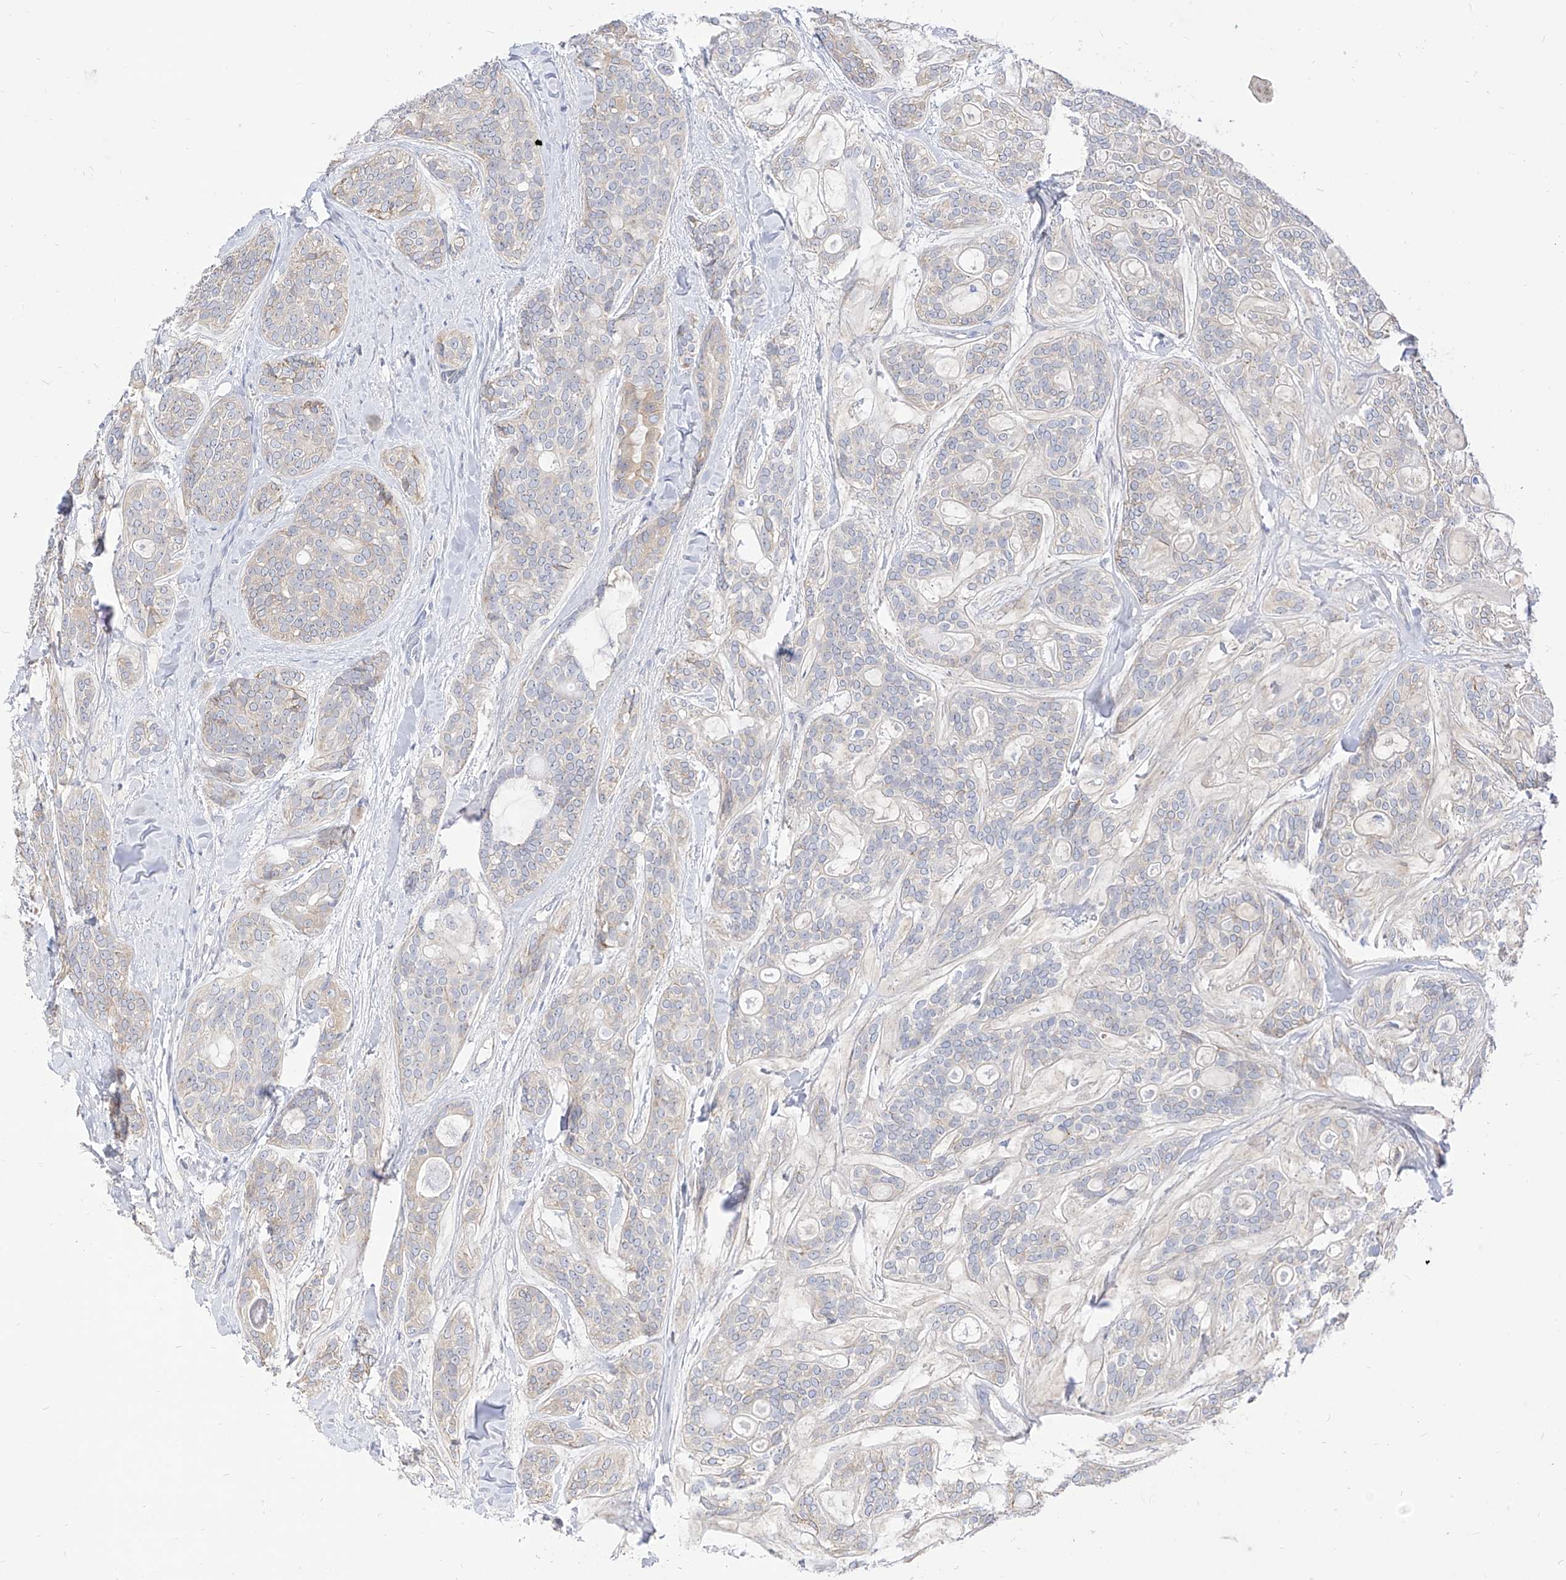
{"staining": {"intensity": "weak", "quantity": "25%-75%", "location": "cytoplasmic/membranous"}, "tissue": "head and neck cancer", "cell_type": "Tumor cells", "image_type": "cancer", "snomed": [{"axis": "morphology", "description": "Adenocarcinoma, NOS"}, {"axis": "topography", "description": "Head-Neck"}], "caption": "Weak cytoplasmic/membranous staining is seen in approximately 25%-75% of tumor cells in head and neck adenocarcinoma.", "gene": "RASA2", "patient": {"sex": "male", "age": 66}}